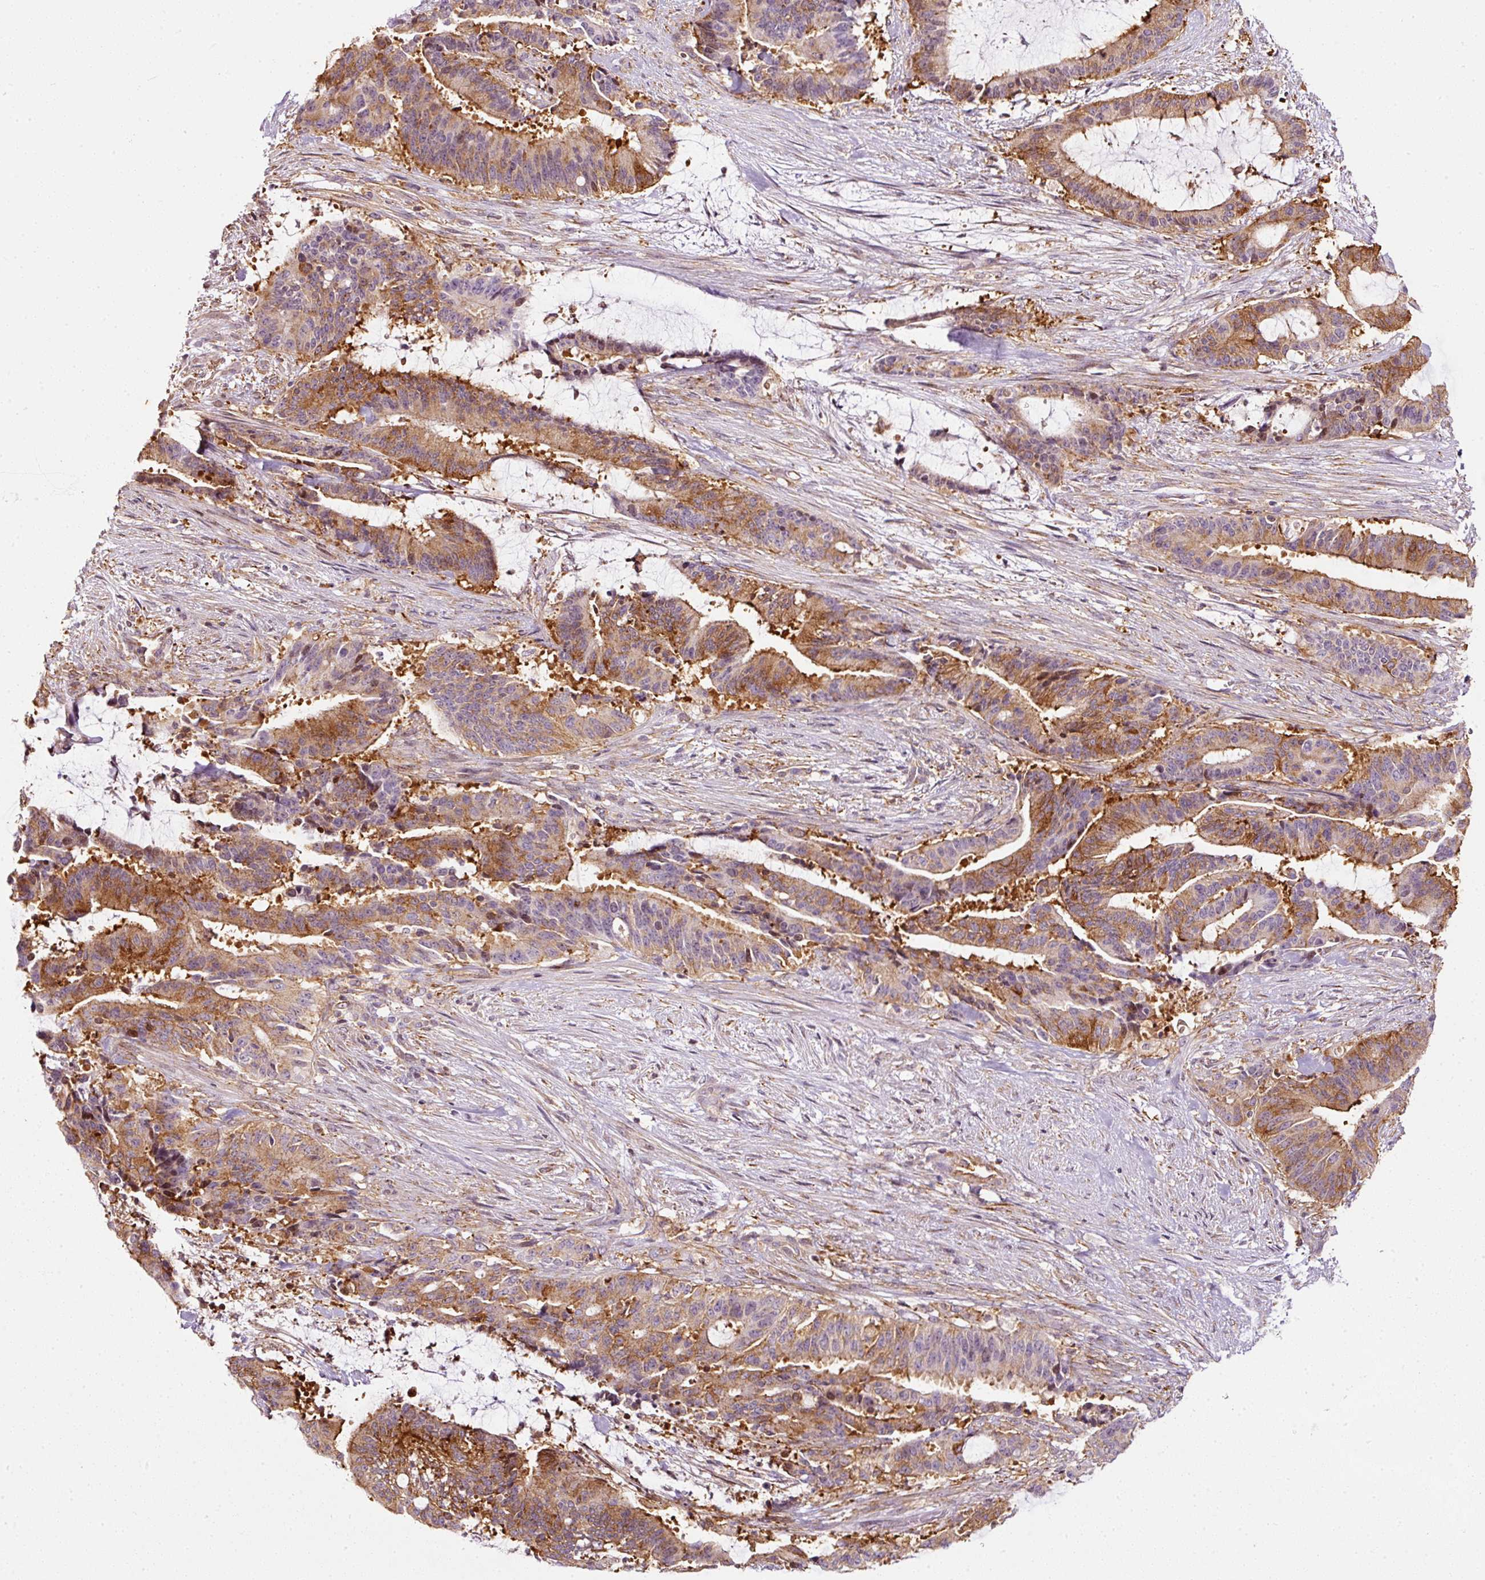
{"staining": {"intensity": "moderate", "quantity": ">75%", "location": "cytoplasmic/membranous"}, "tissue": "liver cancer", "cell_type": "Tumor cells", "image_type": "cancer", "snomed": [{"axis": "morphology", "description": "Normal tissue, NOS"}, {"axis": "morphology", "description": "Cholangiocarcinoma"}, {"axis": "topography", "description": "Liver"}, {"axis": "topography", "description": "Peripheral nerve tissue"}], "caption": "Immunohistochemistry (IHC) micrograph of neoplastic tissue: cholangiocarcinoma (liver) stained using immunohistochemistry exhibits medium levels of moderate protein expression localized specifically in the cytoplasmic/membranous of tumor cells, appearing as a cytoplasmic/membranous brown color.", "gene": "SCNM1", "patient": {"sex": "female", "age": 73}}